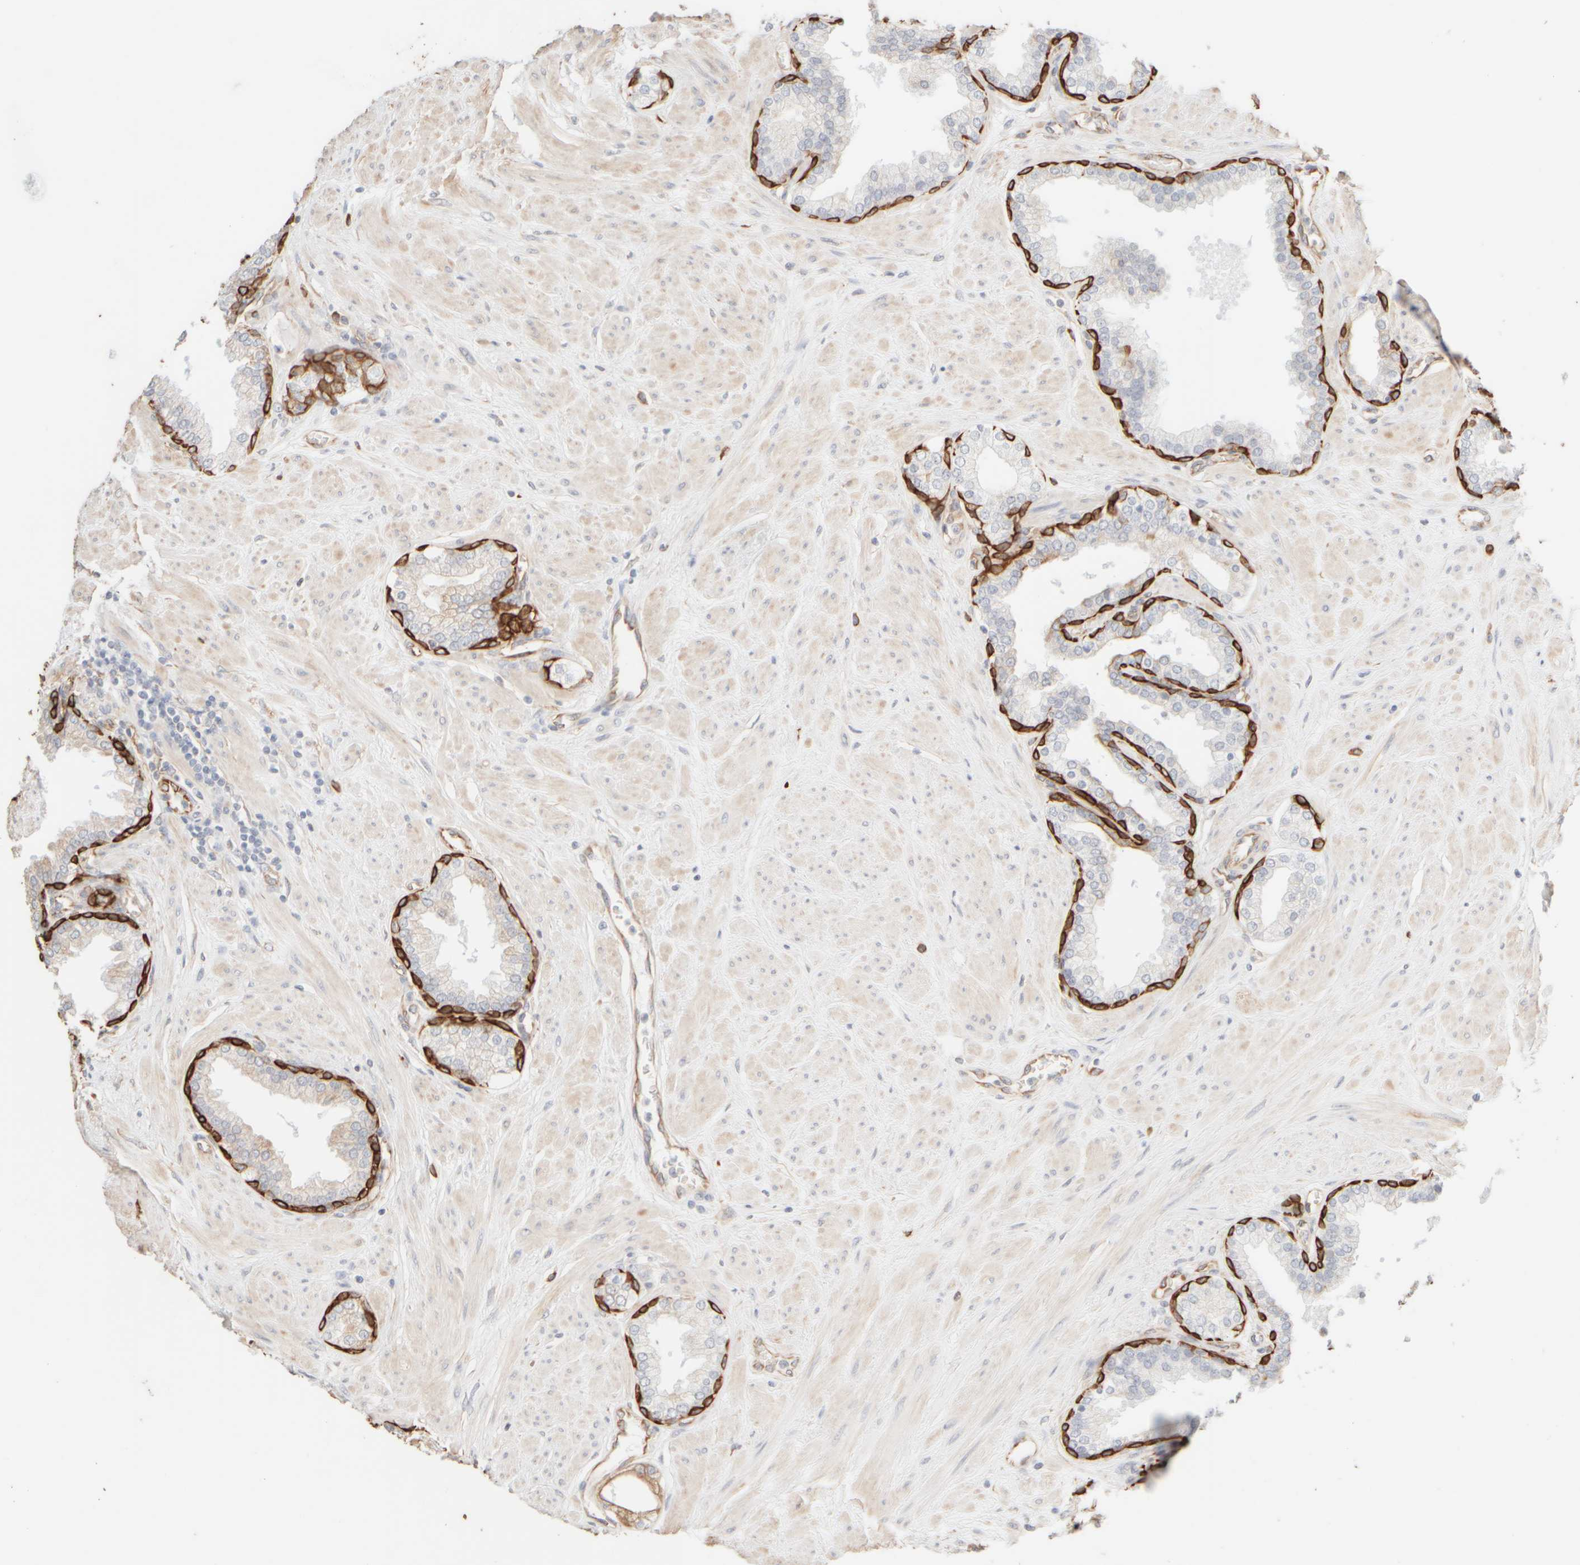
{"staining": {"intensity": "strong", "quantity": "<25%", "location": "cytoplasmic/membranous"}, "tissue": "prostate", "cell_type": "Glandular cells", "image_type": "normal", "snomed": [{"axis": "morphology", "description": "Normal tissue, NOS"}, {"axis": "topography", "description": "Prostate"}], "caption": "Prostate stained with DAB (3,3'-diaminobenzidine) IHC reveals medium levels of strong cytoplasmic/membranous staining in approximately <25% of glandular cells. (IHC, brightfield microscopy, high magnification).", "gene": "KRT15", "patient": {"sex": "male", "age": 51}}